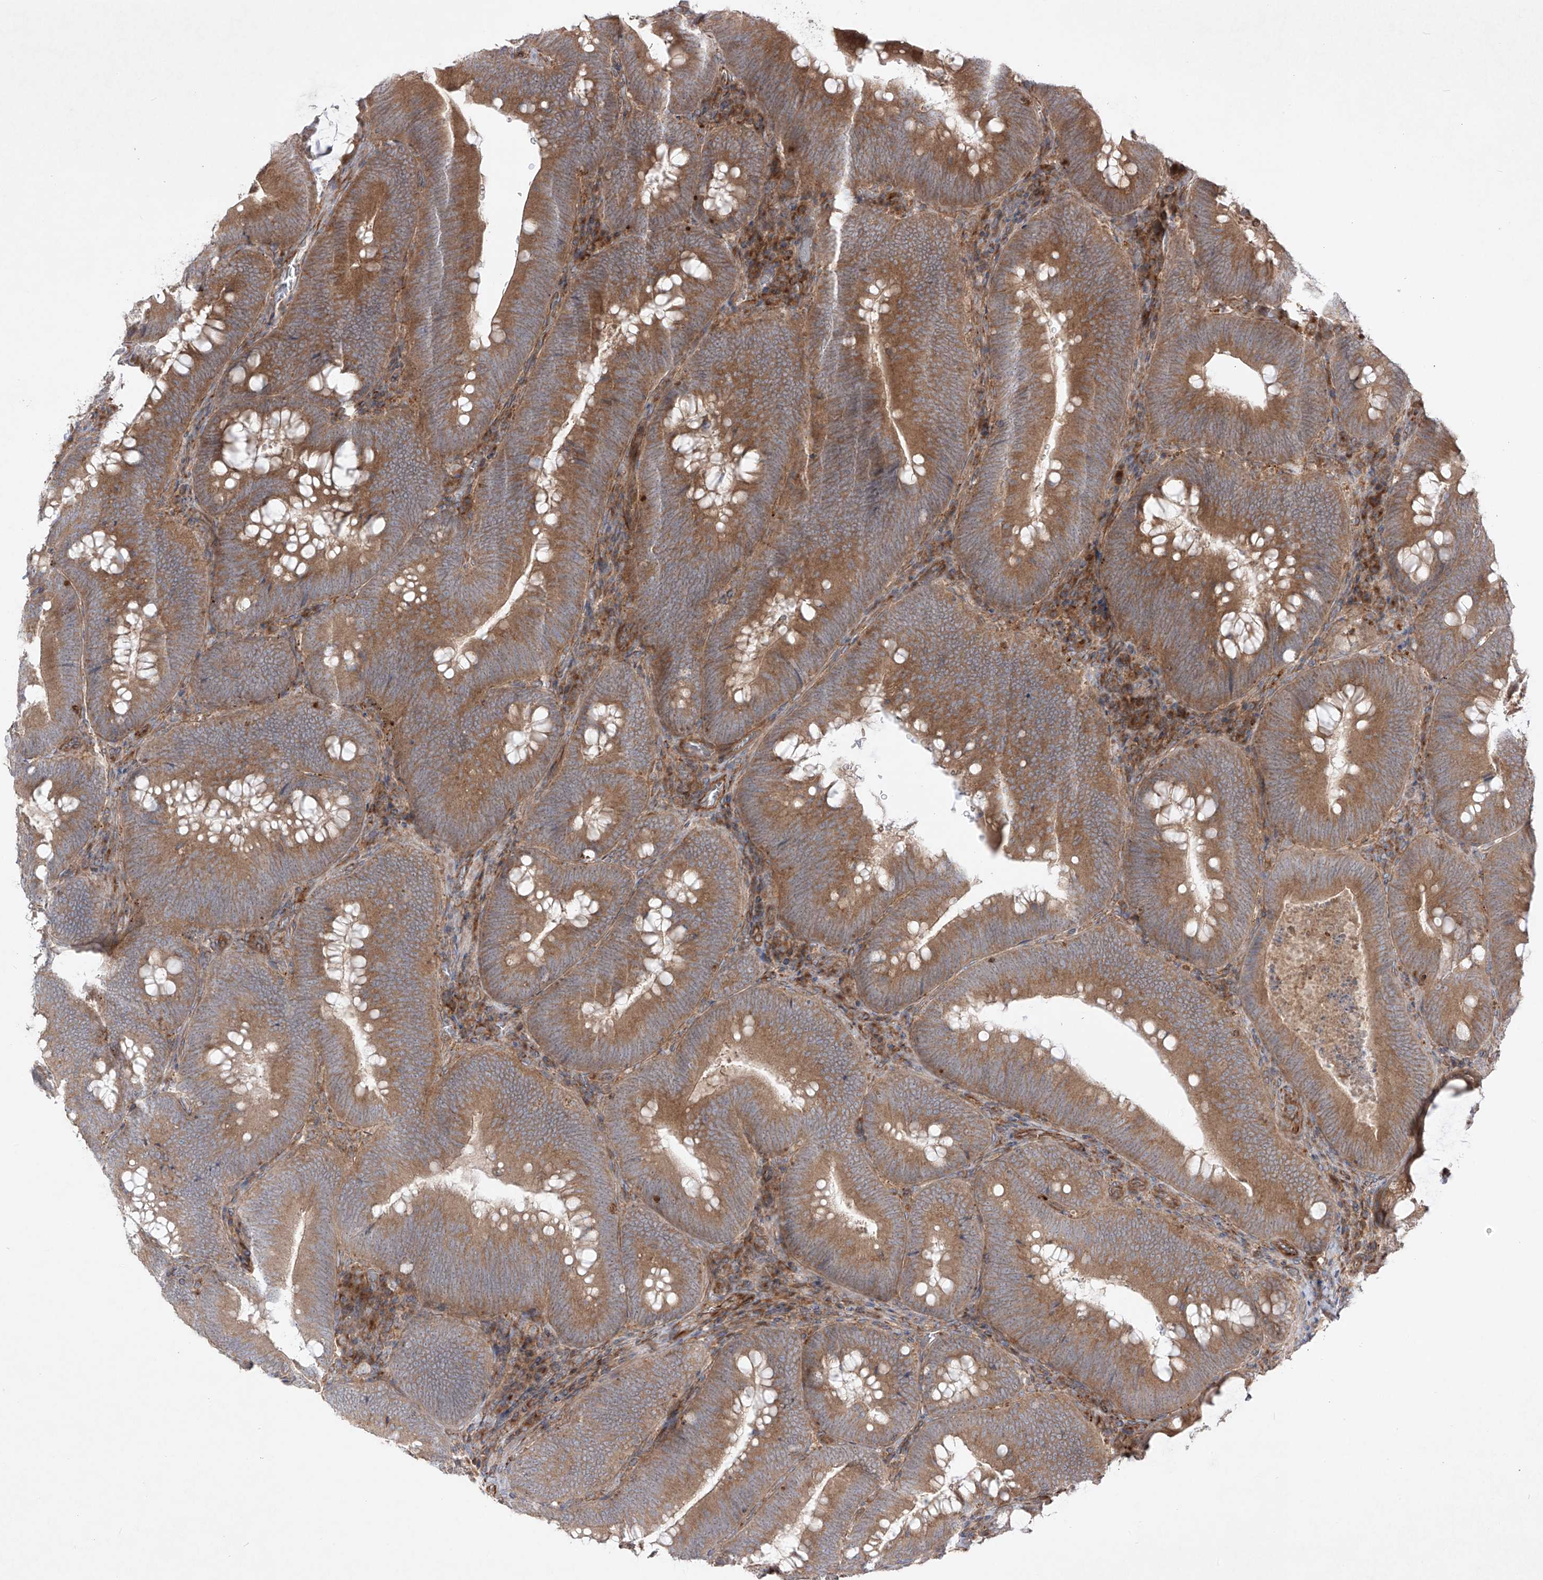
{"staining": {"intensity": "moderate", "quantity": ">75%", "location": "cytoplasmic/membranous"}, "tissue": "colorectal cancer", "cell_type": "Tumor cells", "image_type": "cancer", "snomed": [{"axis": "morphology", "description": "Normal tissue, NOS"}, {"axis": "topography", "description": "Colon"}], "caption": "IHC photomicrograph of colorectal cancer stained for a protein (brown), which exhibits medium levels of moderate cytoplasmic/membranous expression in about >75% of tumor cells.", "gene": "YKT6", "patient": {"sex": "female", "age": 82}}